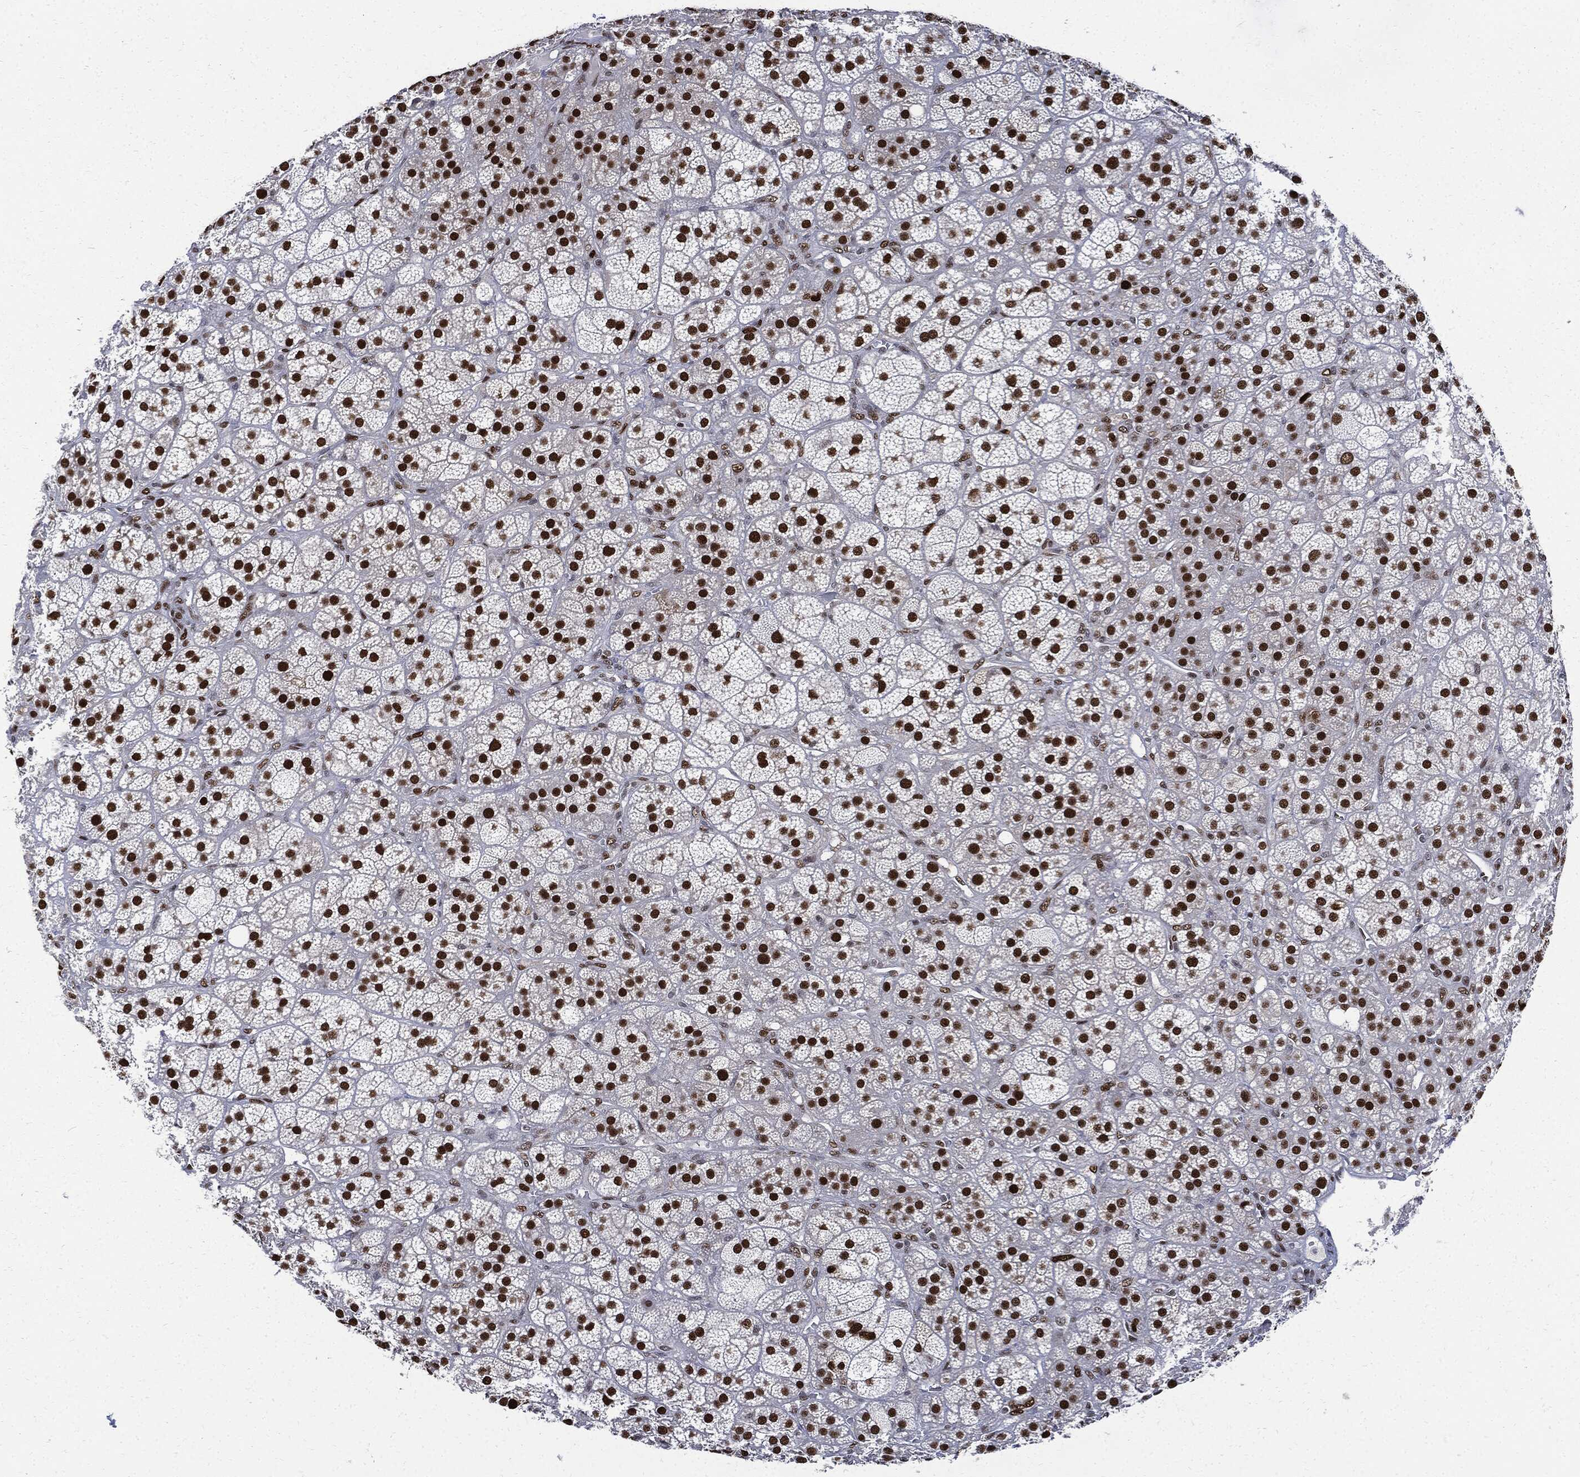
{"staining": {"intensity": "strong", "quantity": ">75%", "location": "nuclear"}, "tissue": "adrenal gland", "cell_type": "Glandular cells", "image_type": "normal", "snomed": [{"axis": "morphology", "description": "Normal tissue, NOS"}, {"axis": "topography", "description": "Adrenal gland"}], "caption": "Immunohistochemistry (IHC) (DAB (3,3'-diaminobenzidine)) staining of unremarkable human adrenal gland shows strong nuclear protein positivity in approximately >75% of glandular cells. The staining was performed using DAB (3,3'-diaminobenzidine) to visualize the protein expression in brown, while the nuclei were stained in blue with hematoxylin (Magnification: 20x).", "gene": "PCNA", "patient": {"sex": "female", "age": 60}}